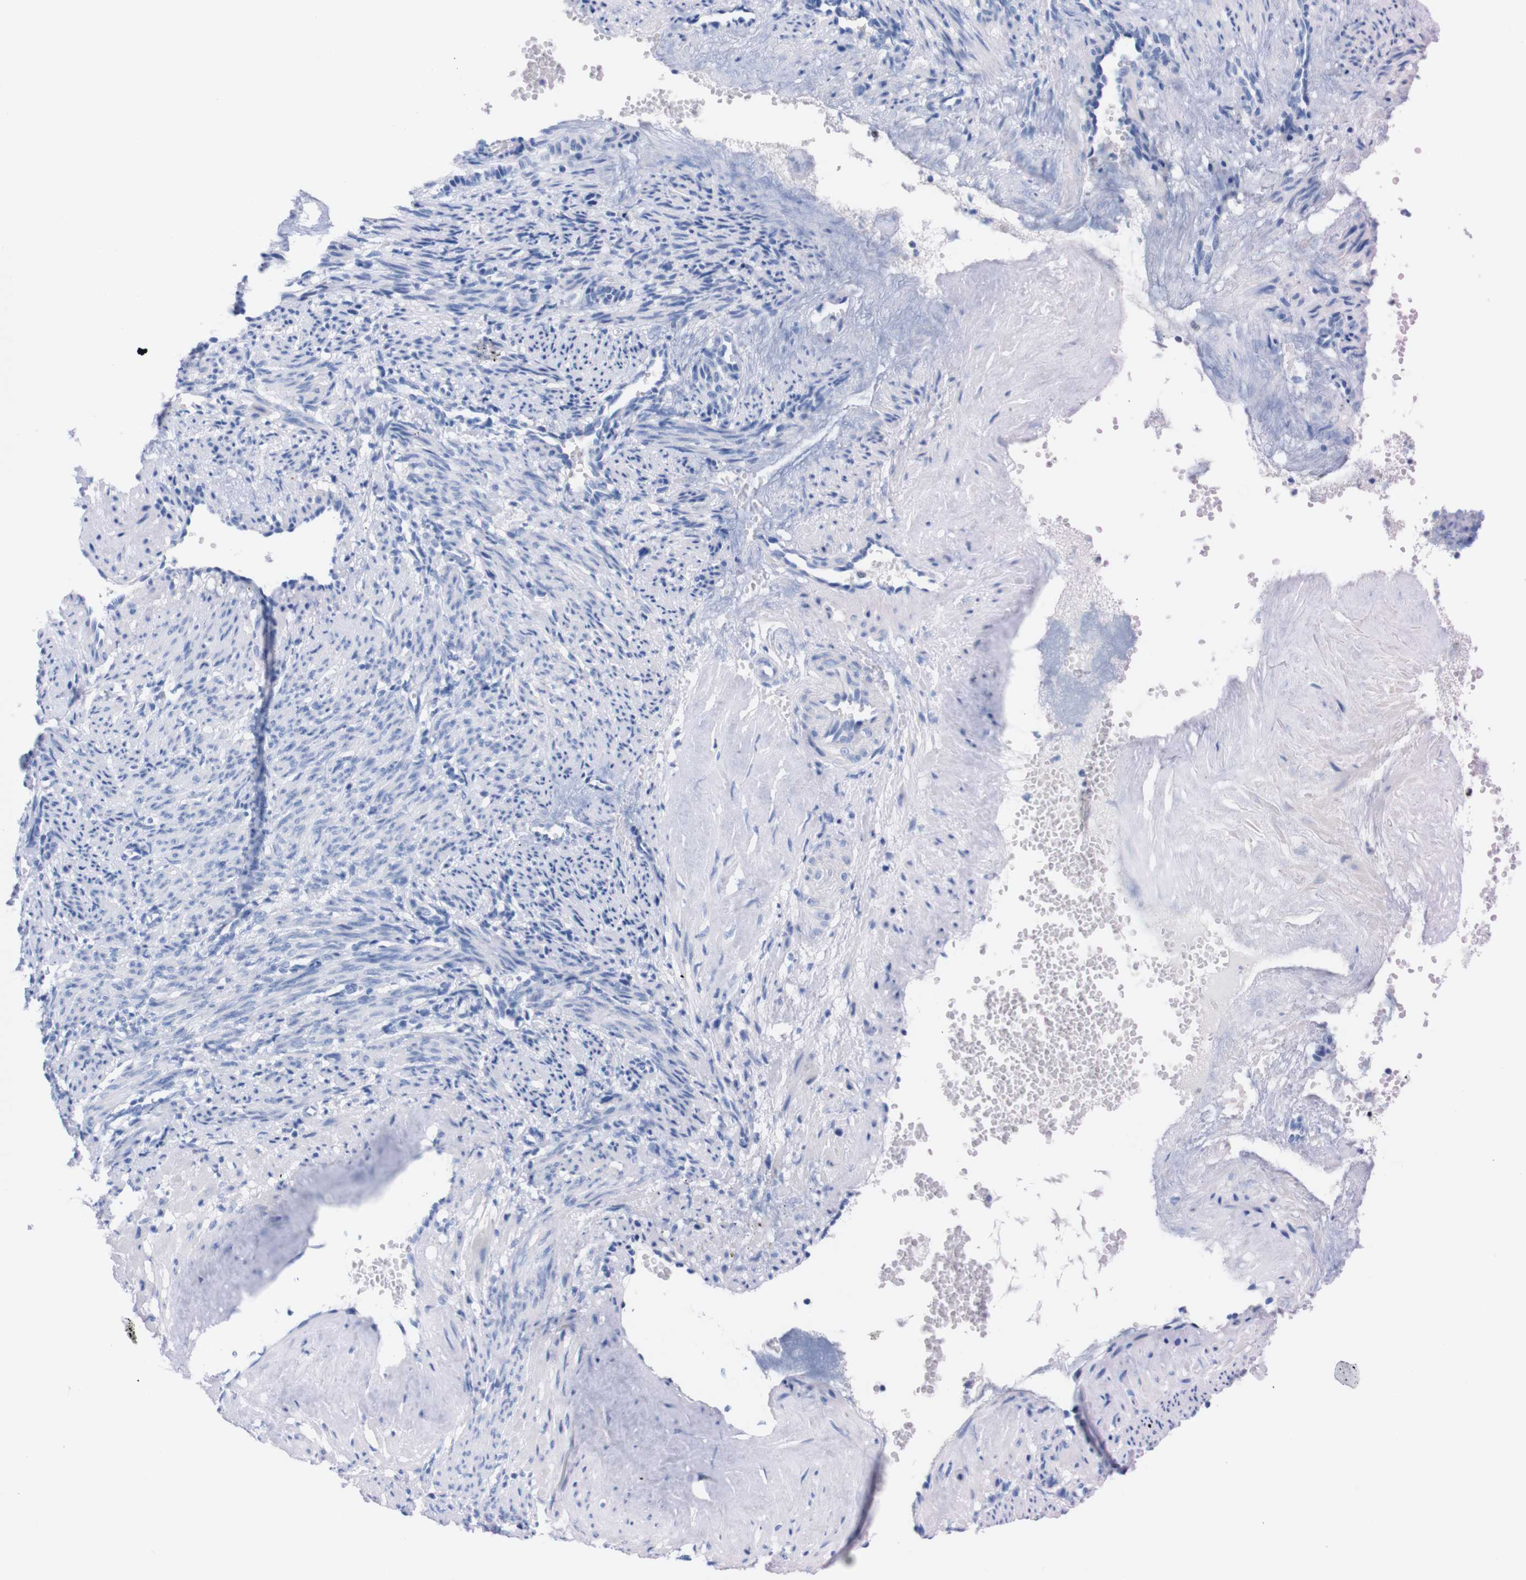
{"staining": {"intensity": "negative", "quantity": "none", "location": "none"}, "tissue": "smooth muscle", "cell_type": "Smooth muscle cells", "image_type": "normal", "snomed": [{"axis": "morphology", "description": "Normal tissue, NOS"}, {"axis": "topography", "description": "Endometrium"}], "caption": "The micrograph reveals no significant expression in smooth muscle cells of smooth muscle.", "gene": "P2RY12", "patient": {"sex": "female", "age": 33}}